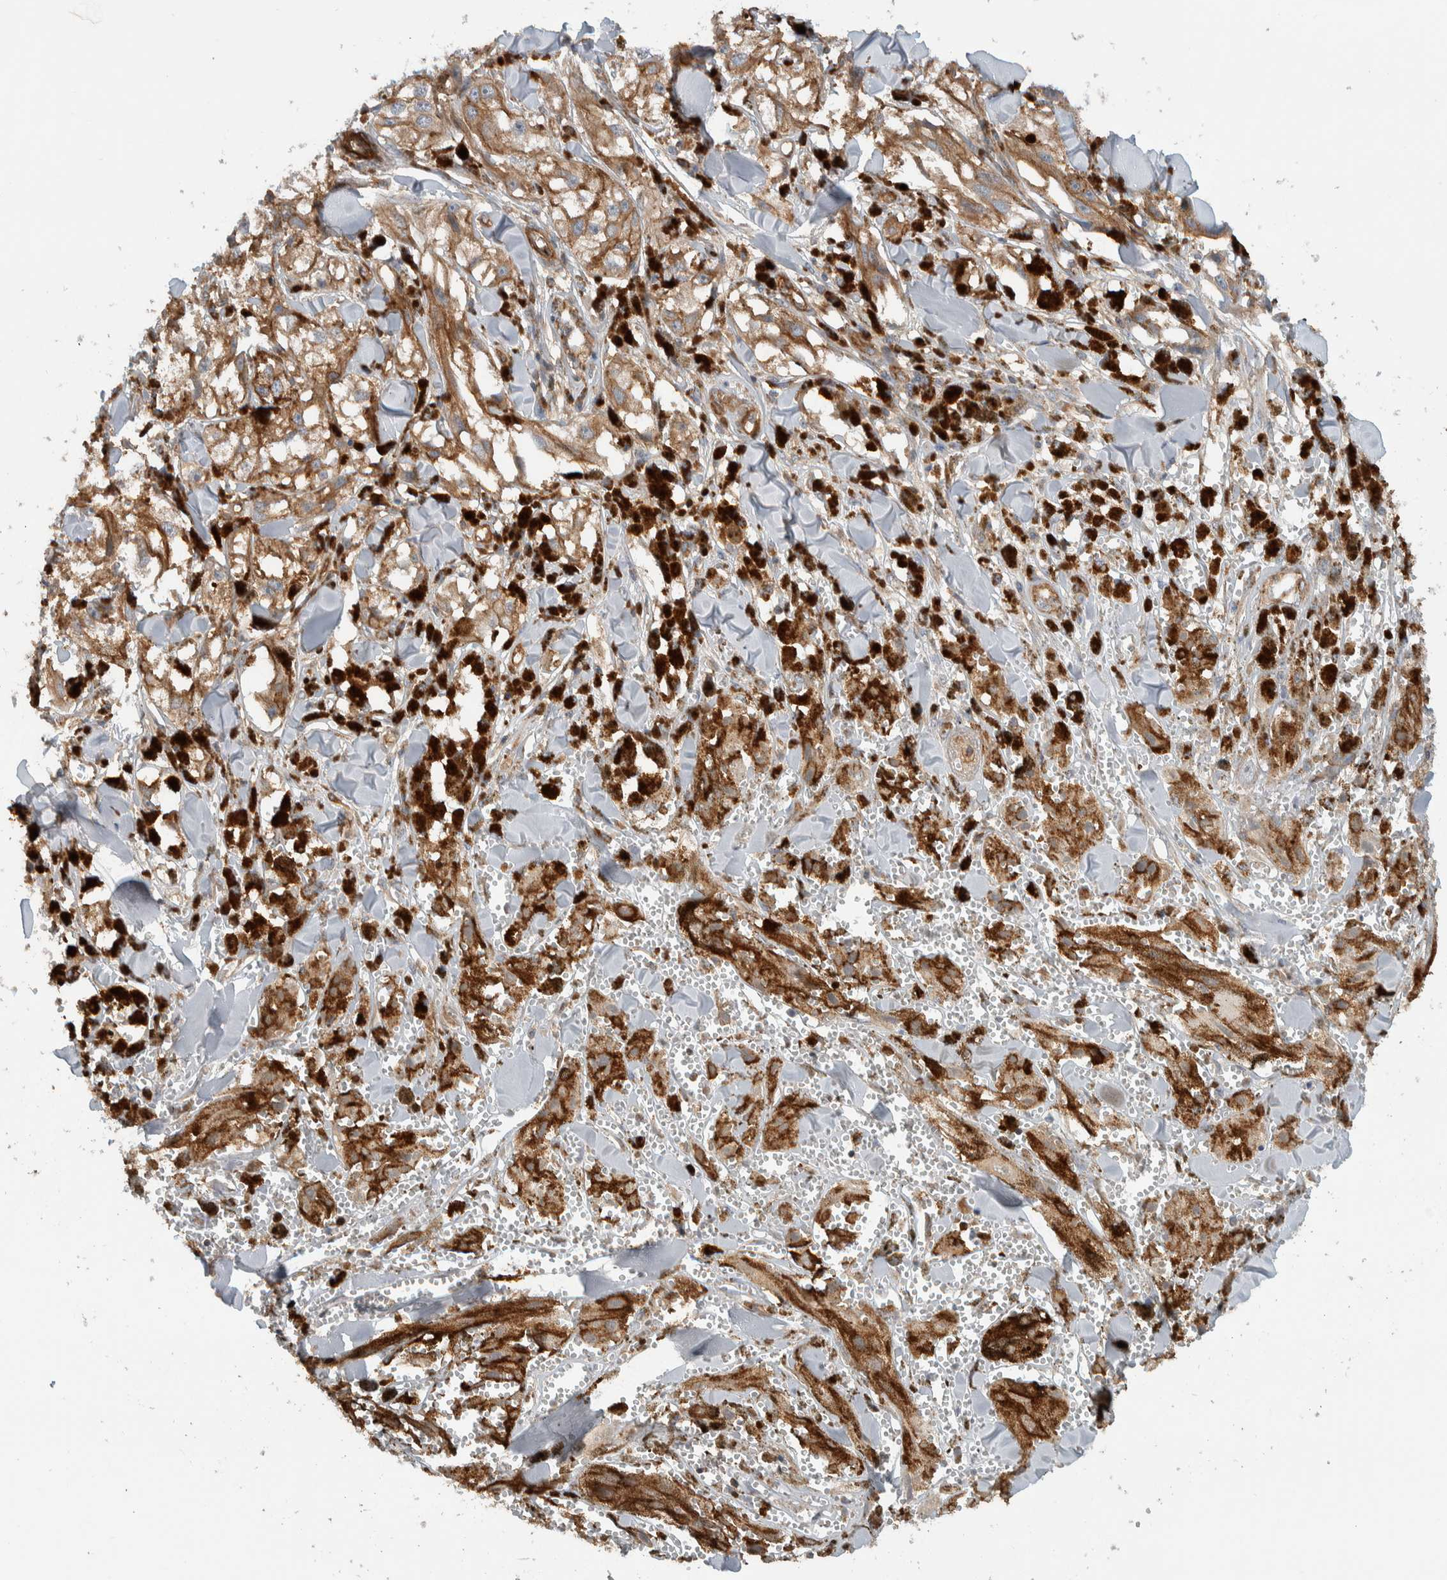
{"staining": {"intensity": "moderate", "quantity": ">75%", "location": "cytoplasmic/membranous"}, "tissue": "melanoma", "cell_type": "Tumor cells", "image_type": "cancer", "snomed": [{"axis": "morphology", "description": "Malignant melanoma, NOS"}, {"axis": "topography", "description": "Skin"}], "caption": "Protein expression analysis of human melanoma reveals moderate cytoplasmic/membranous positivity in about >75% of tumor cells.", "gene": "MPRIP", "patient": {"sex": "male", "age": 88}}